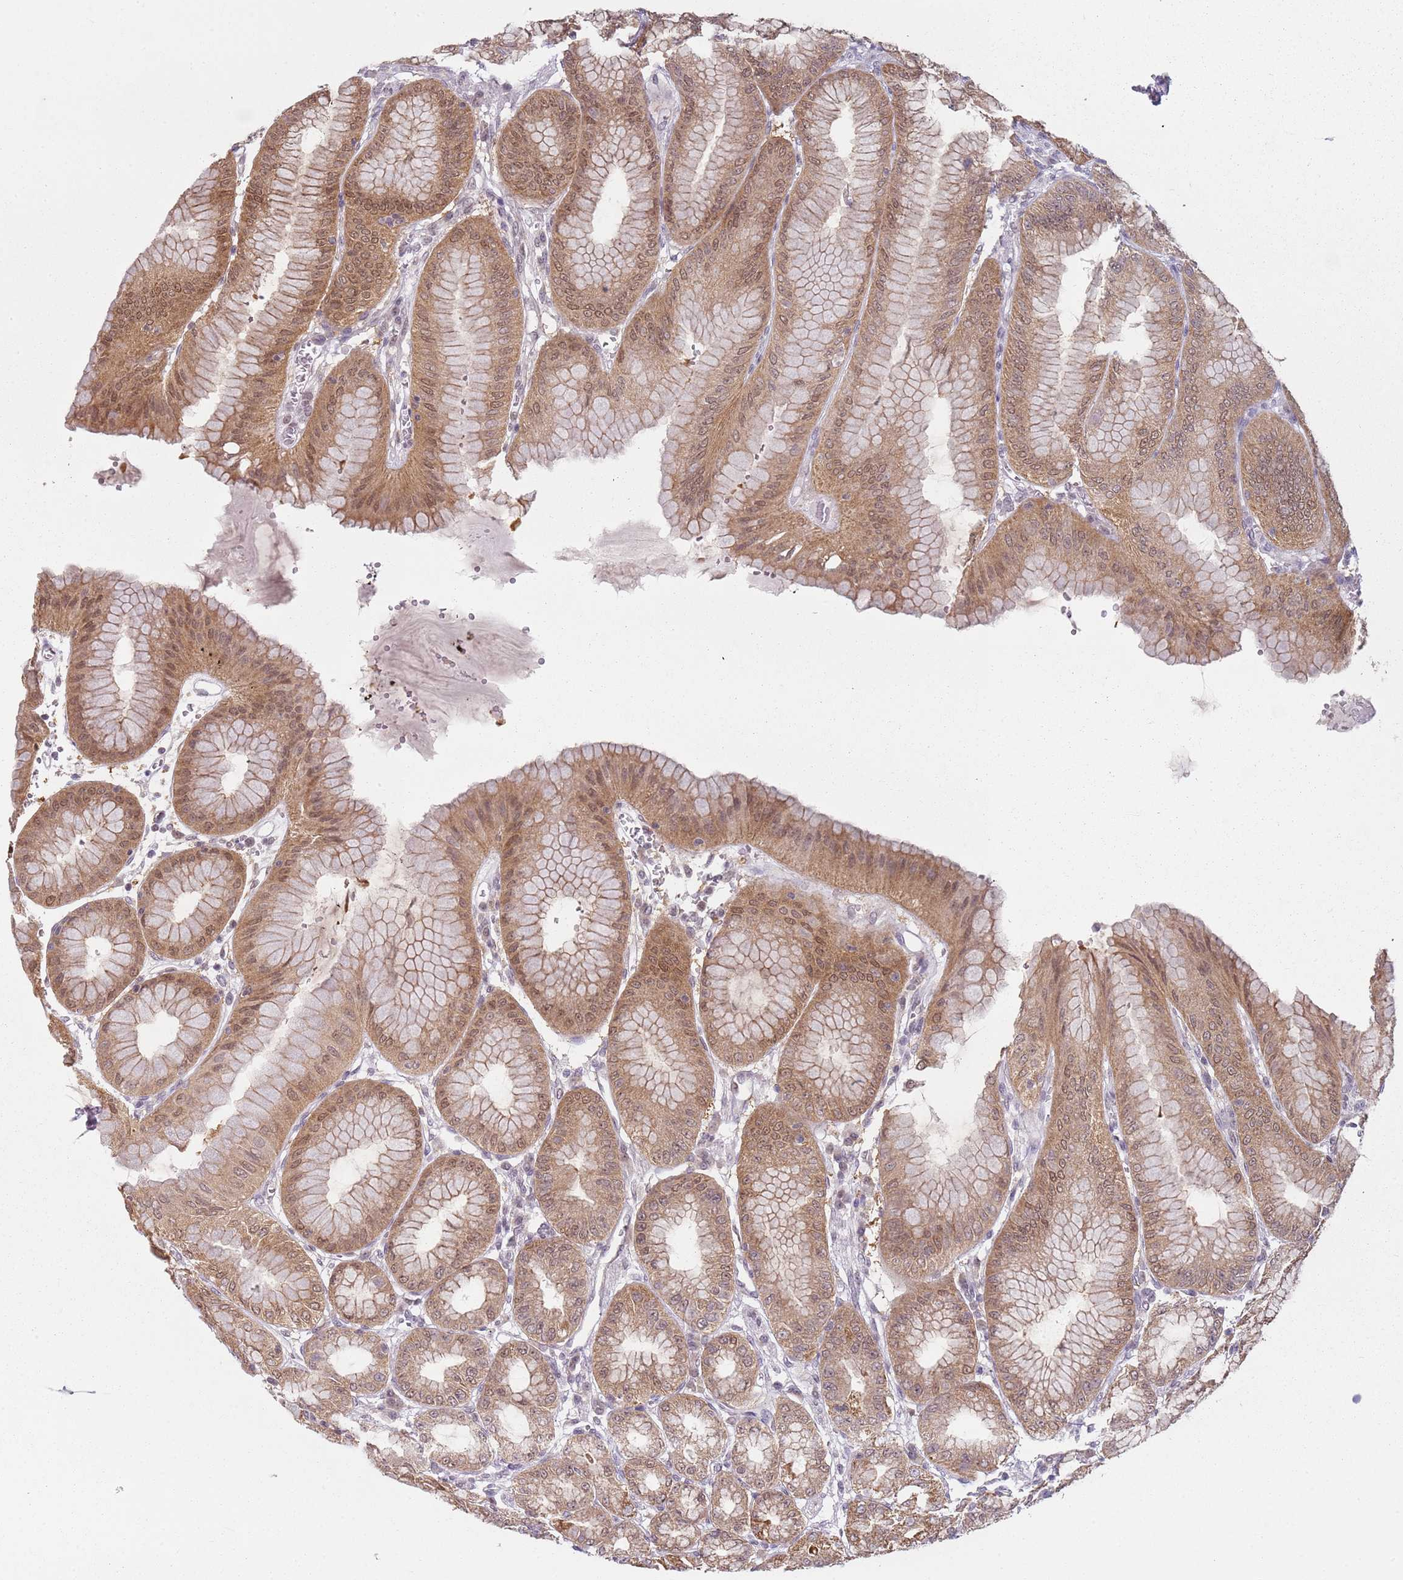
{"staining": {"intensity": "moderate", "quantity": ">75%", "location": "cytoplasmic/membranous,nuclear"}, "tissue": "stomach", "cell_type": "Glandular cells", "image_type": "normal", "snomed": [{"axis": "morphology", "description": "Normal tissue, NOS"}, {"axis": "topography", "description": "Stomach, lower"}], "caption": "Immunohistochemical staining of benign human stomach displays moderate cytoplasmic/membranous,nuclear protein expression in approximately >75% of glandular cells.", "gene": "SMARCAL1", "patient": {"sex": "male", "age": 71}}